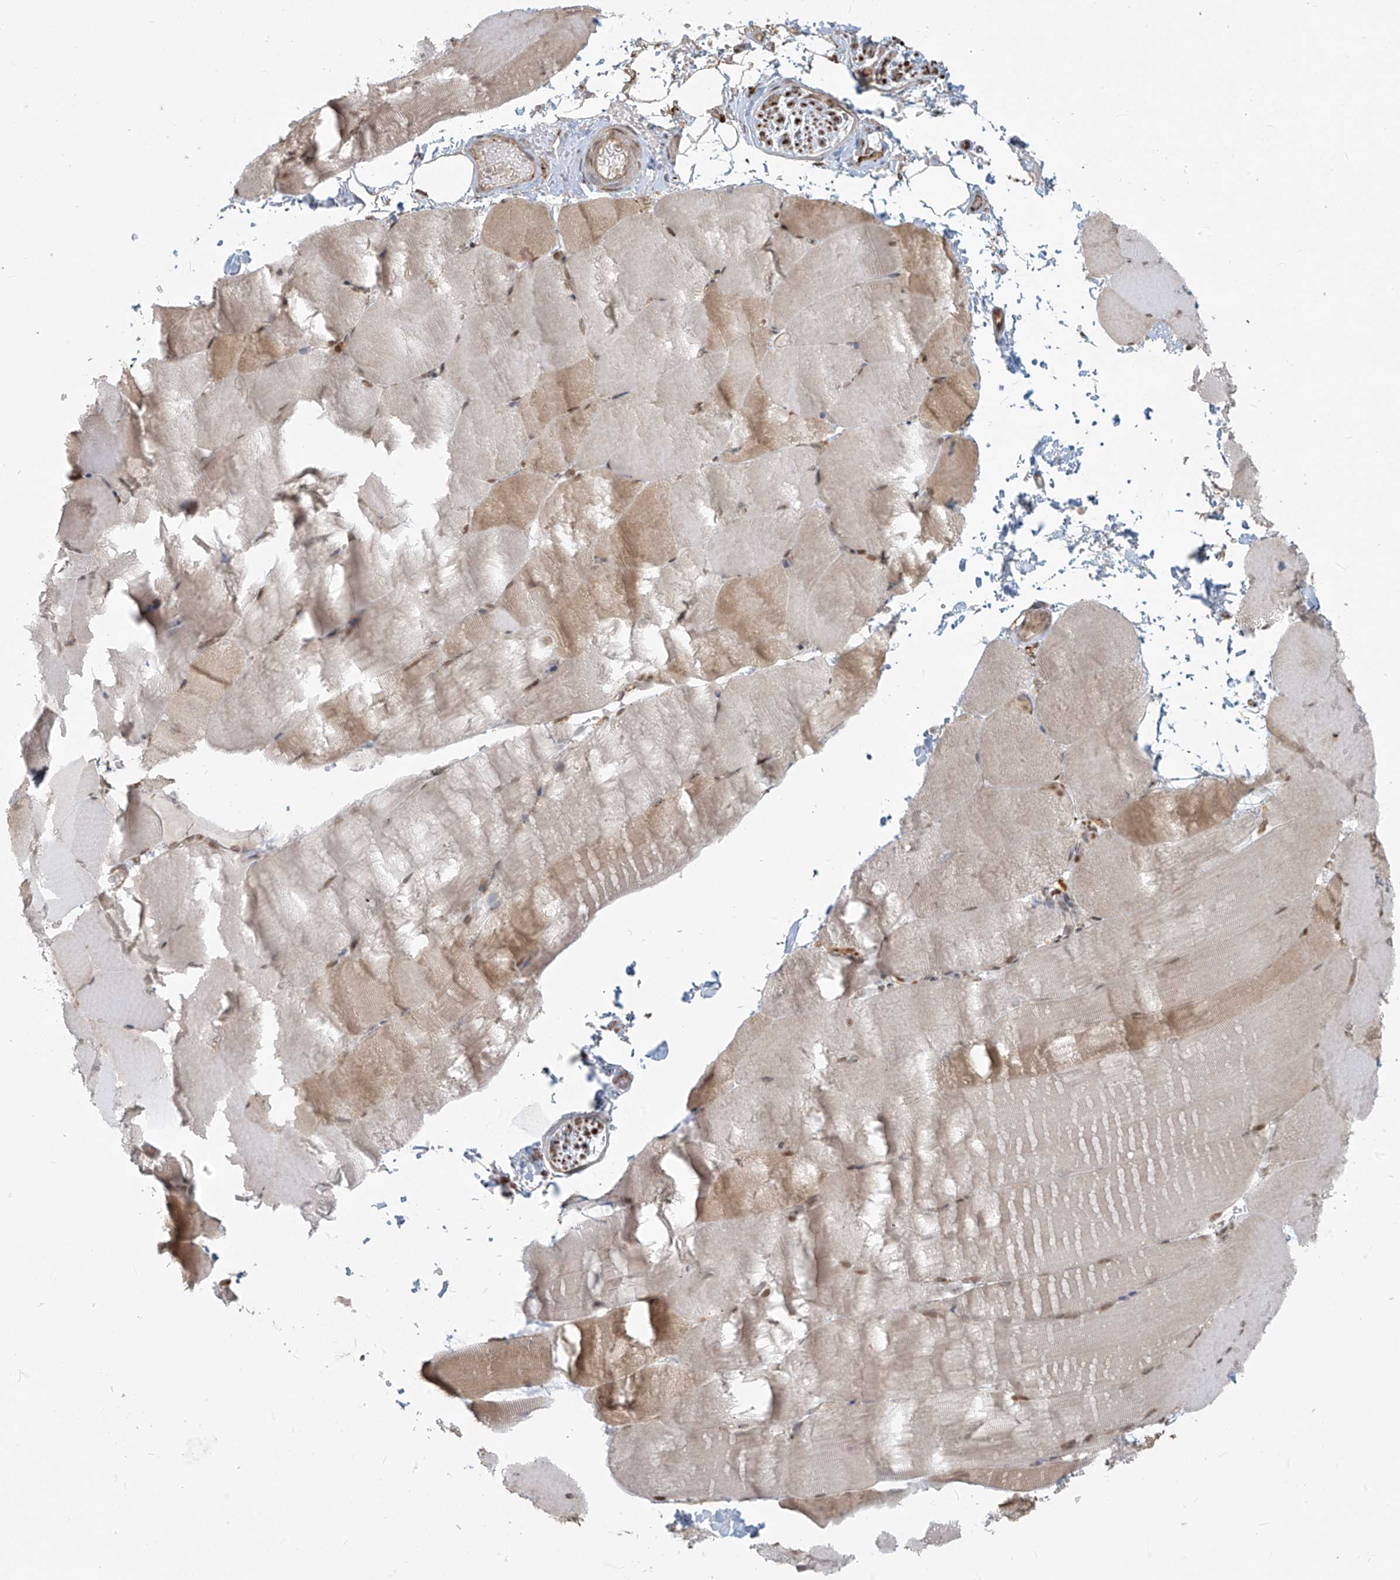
{"staining": {"intensity": "moderate", "quantity": "<25%", "location": "cytoplasmic/membranous,nuclear"}, "tissue": "skeletal muscle", "cell_type": "Myocytes", "image_type": "normal", "snomed": [{"axis": "morphology", "description": "Normal tissue, NOS"}, {"axis": "topography", "description": "Skeletal muscle"}, {"axis": "topography", "description": "Parathyroid gland"}], "caption": "A micrograph of human skeletal muscle stained for a protein reveals moderate cytoplasmic/membranous,nuclear brown staining in myocytes. (IHC, brightfield microscopy, high magnification).", "gene": "PLEKHM3", "patient": {"sex": "female", "age": 37}}